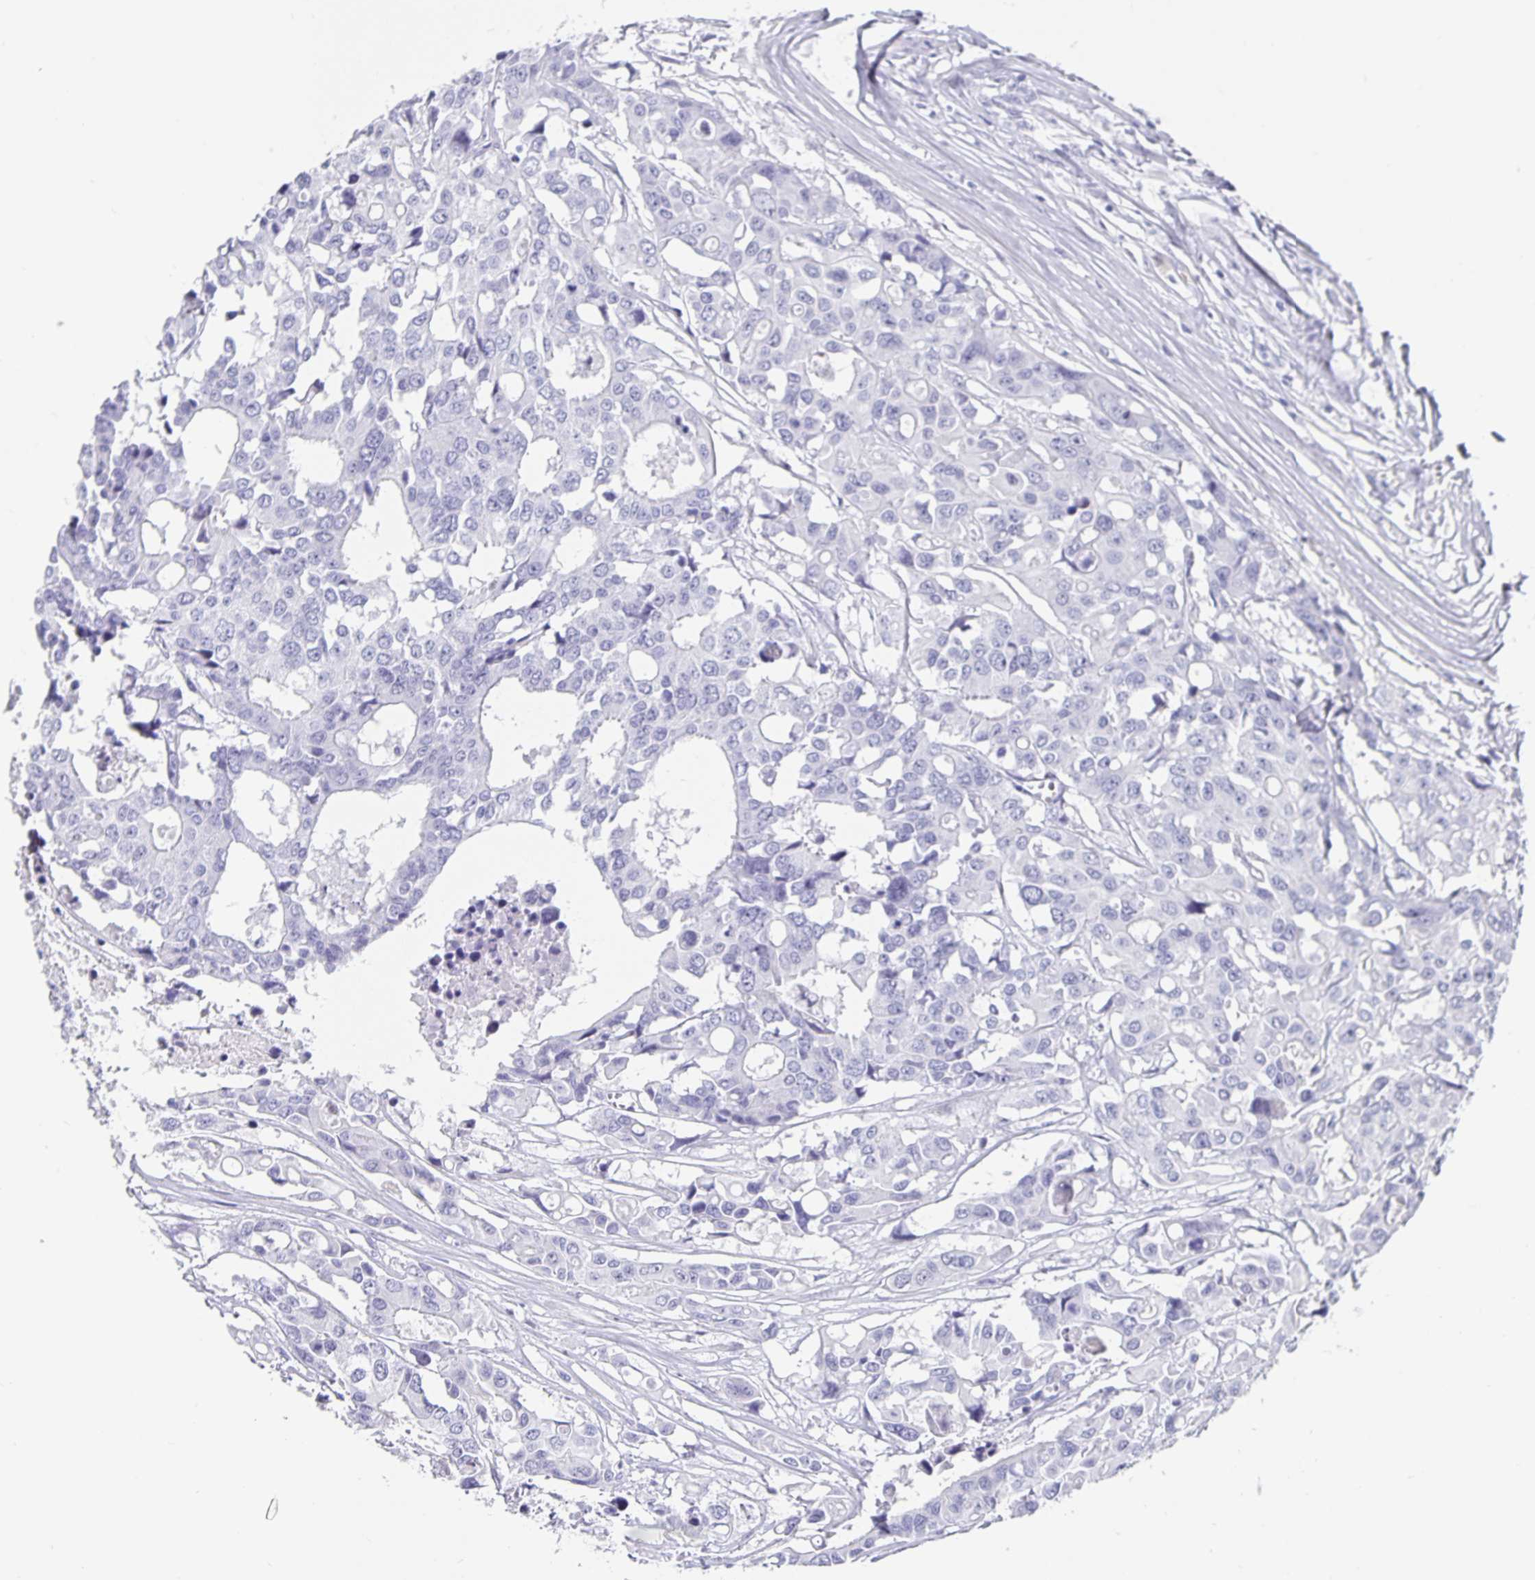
{"staining": {"intensity": "negative", "quantity": "none", "location": "none"}, "tissue": "colorectal cancer", "cell_type": "Tumor cells", "image_type": "cancer", "snomed": [{"axis": "morphology", "description": "Adenocarcinoma, NOS"}, {"axis": "topography", "description": "Colon"}], "caption": "DAB (3,3'-diaminobenzidine) immunohistochemical staining of colorectal cancer reveals no significant staining in tumor cells.", "gene": "CHGA", "patient": {"sex": "male", "age": 77}}